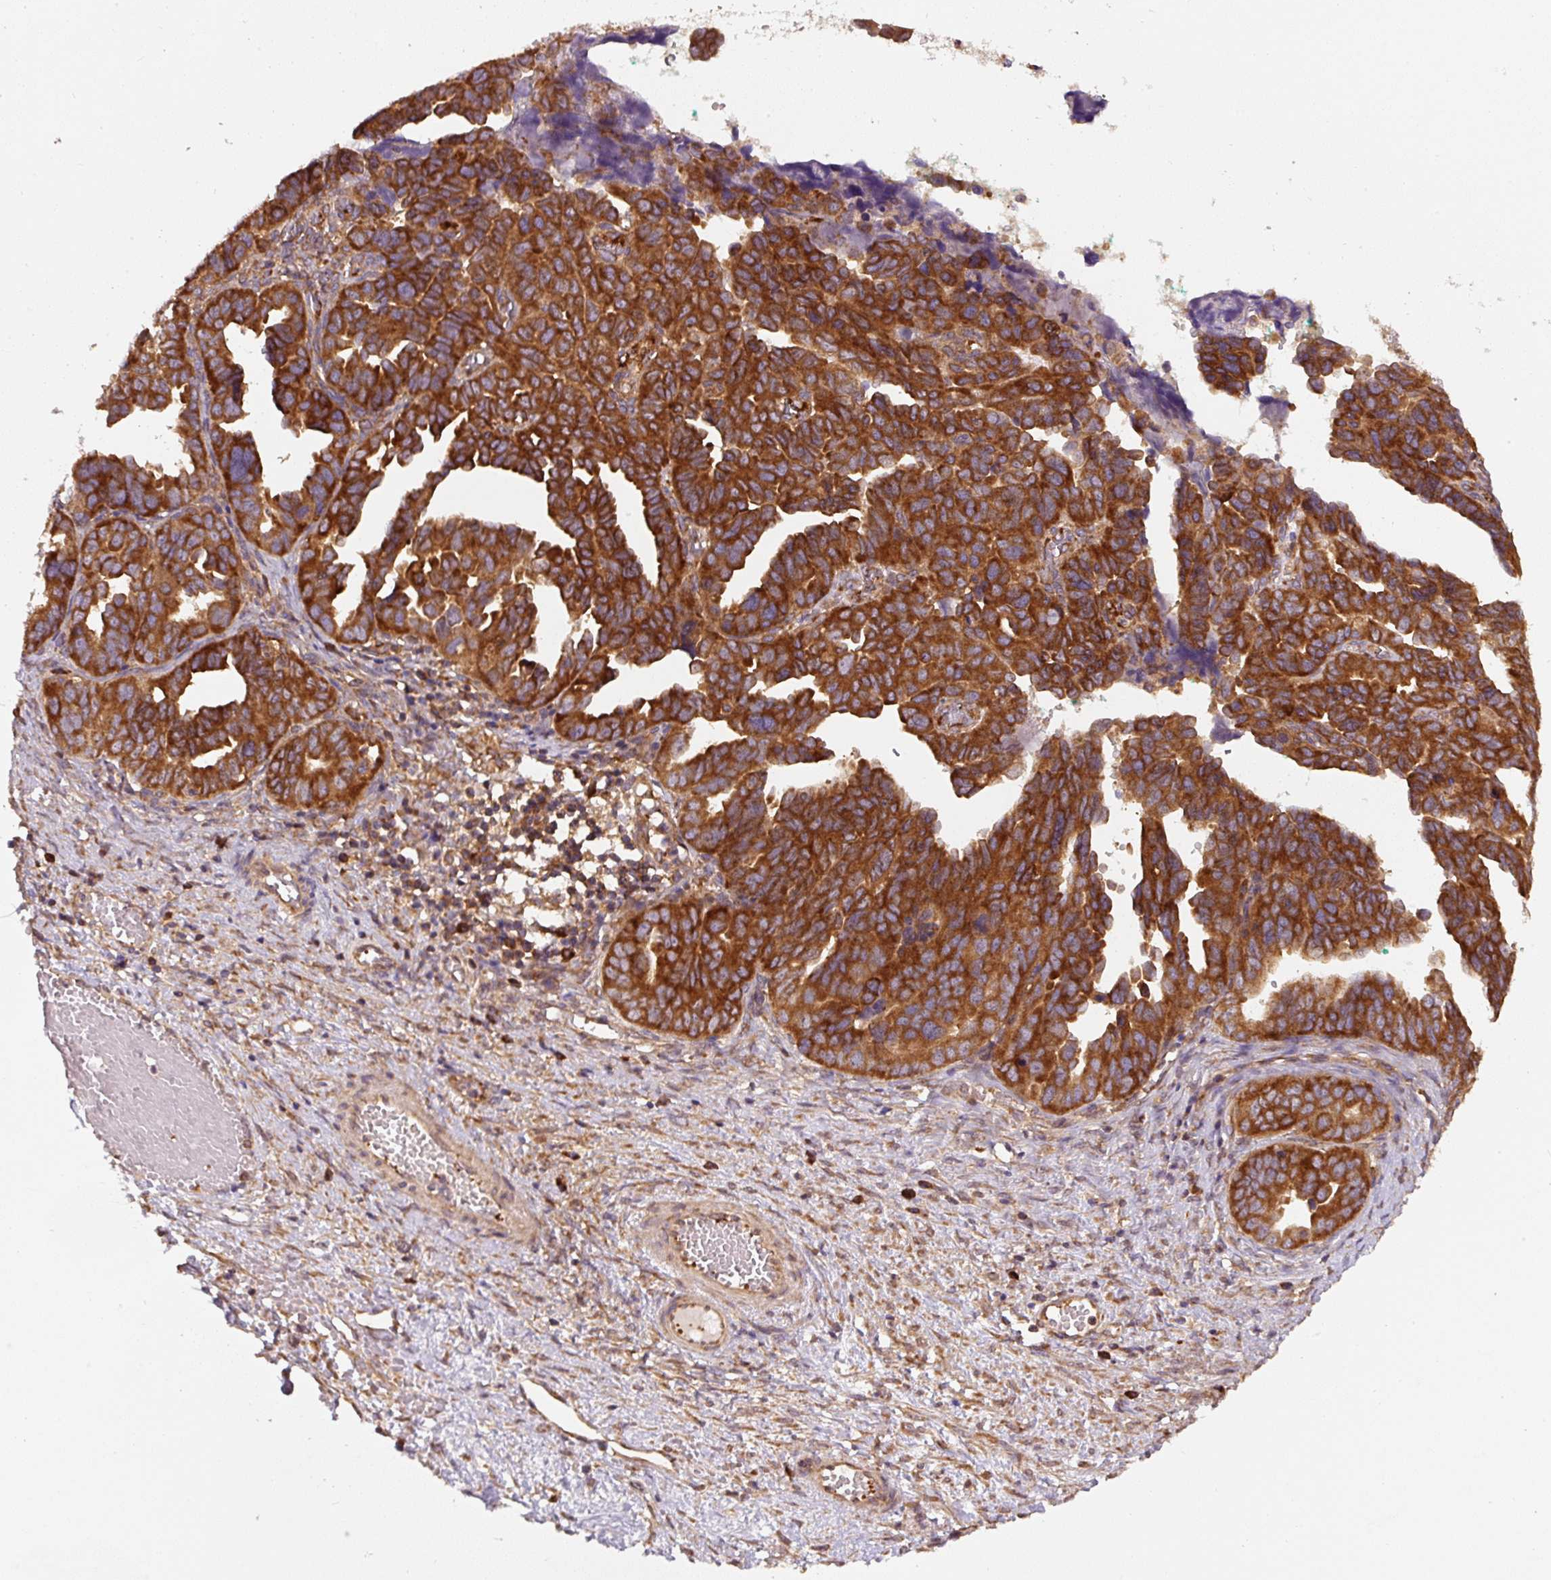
{"staining": {"intensity": "strong", "quantity": ">75%", "location": "cytoplasmic/membranous"}, "tissue": "ovarian cancer", "cell_type": "Tumor cells", "image_type": "cancer", "snomed": [{"axis": "morphology", "description": "Cystadenocarcinoma, serous, NOS"}, {"axis": "topography", "description": "Ovary"}], "caption": "Immunohistochemistry (IHC) staining of ovarian cancer, which shows high levels of strong cytoplasmic/membranous positivity in approximately >75% of tumor cells indicating strong cytoplasmic/membranous protein positivity. The staining was performed using DAB (brown) for protein detection and nuclei were counterstained in hematoxylin (blue).", "gene": "EIF2S2", "patient": {"sex": "female", "age": 64}}